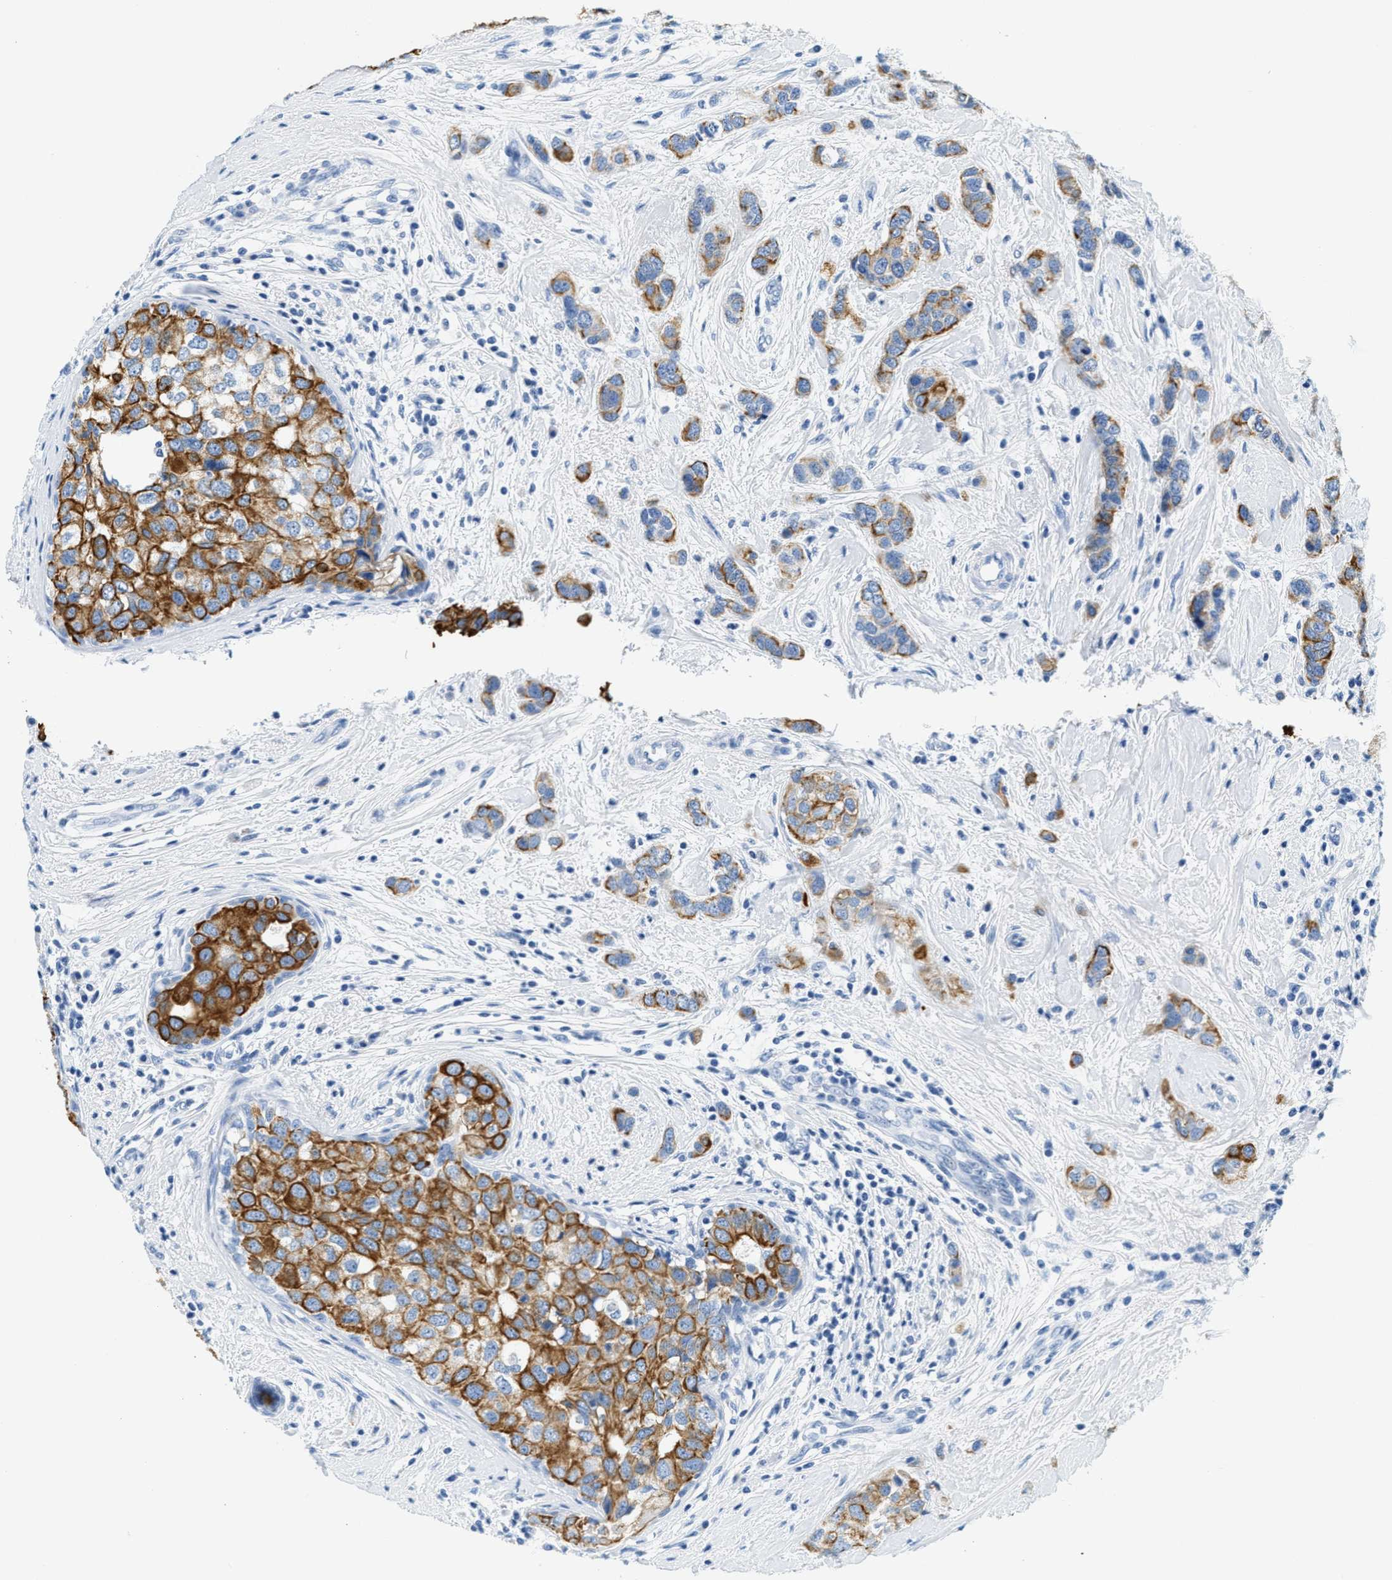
{"staining": {"intensity": "strong", "quantity": ">75%", "location": "cytoplasmic/membranous"}, "tissue": "breast cancer", "cell_type": "Tumor cells", "image_type": "cancer", "snomed": [{"axis": "morphology", "description": "Duct carcinoma"}, {"axis": "topography", "description": "Breast"}], "caption": "Immunohistochemical staining of human breast infiltrating ductal carcinoma displays high levels of strong cytoplasmic/membranous staining in approximately >75% of tumor cells. Immunohistochemistry (ihc) stains the protein in brown and the nuclei are stained blue.", "gene": "STXBP2", "patient": {"sex": "female", "age": 50}}